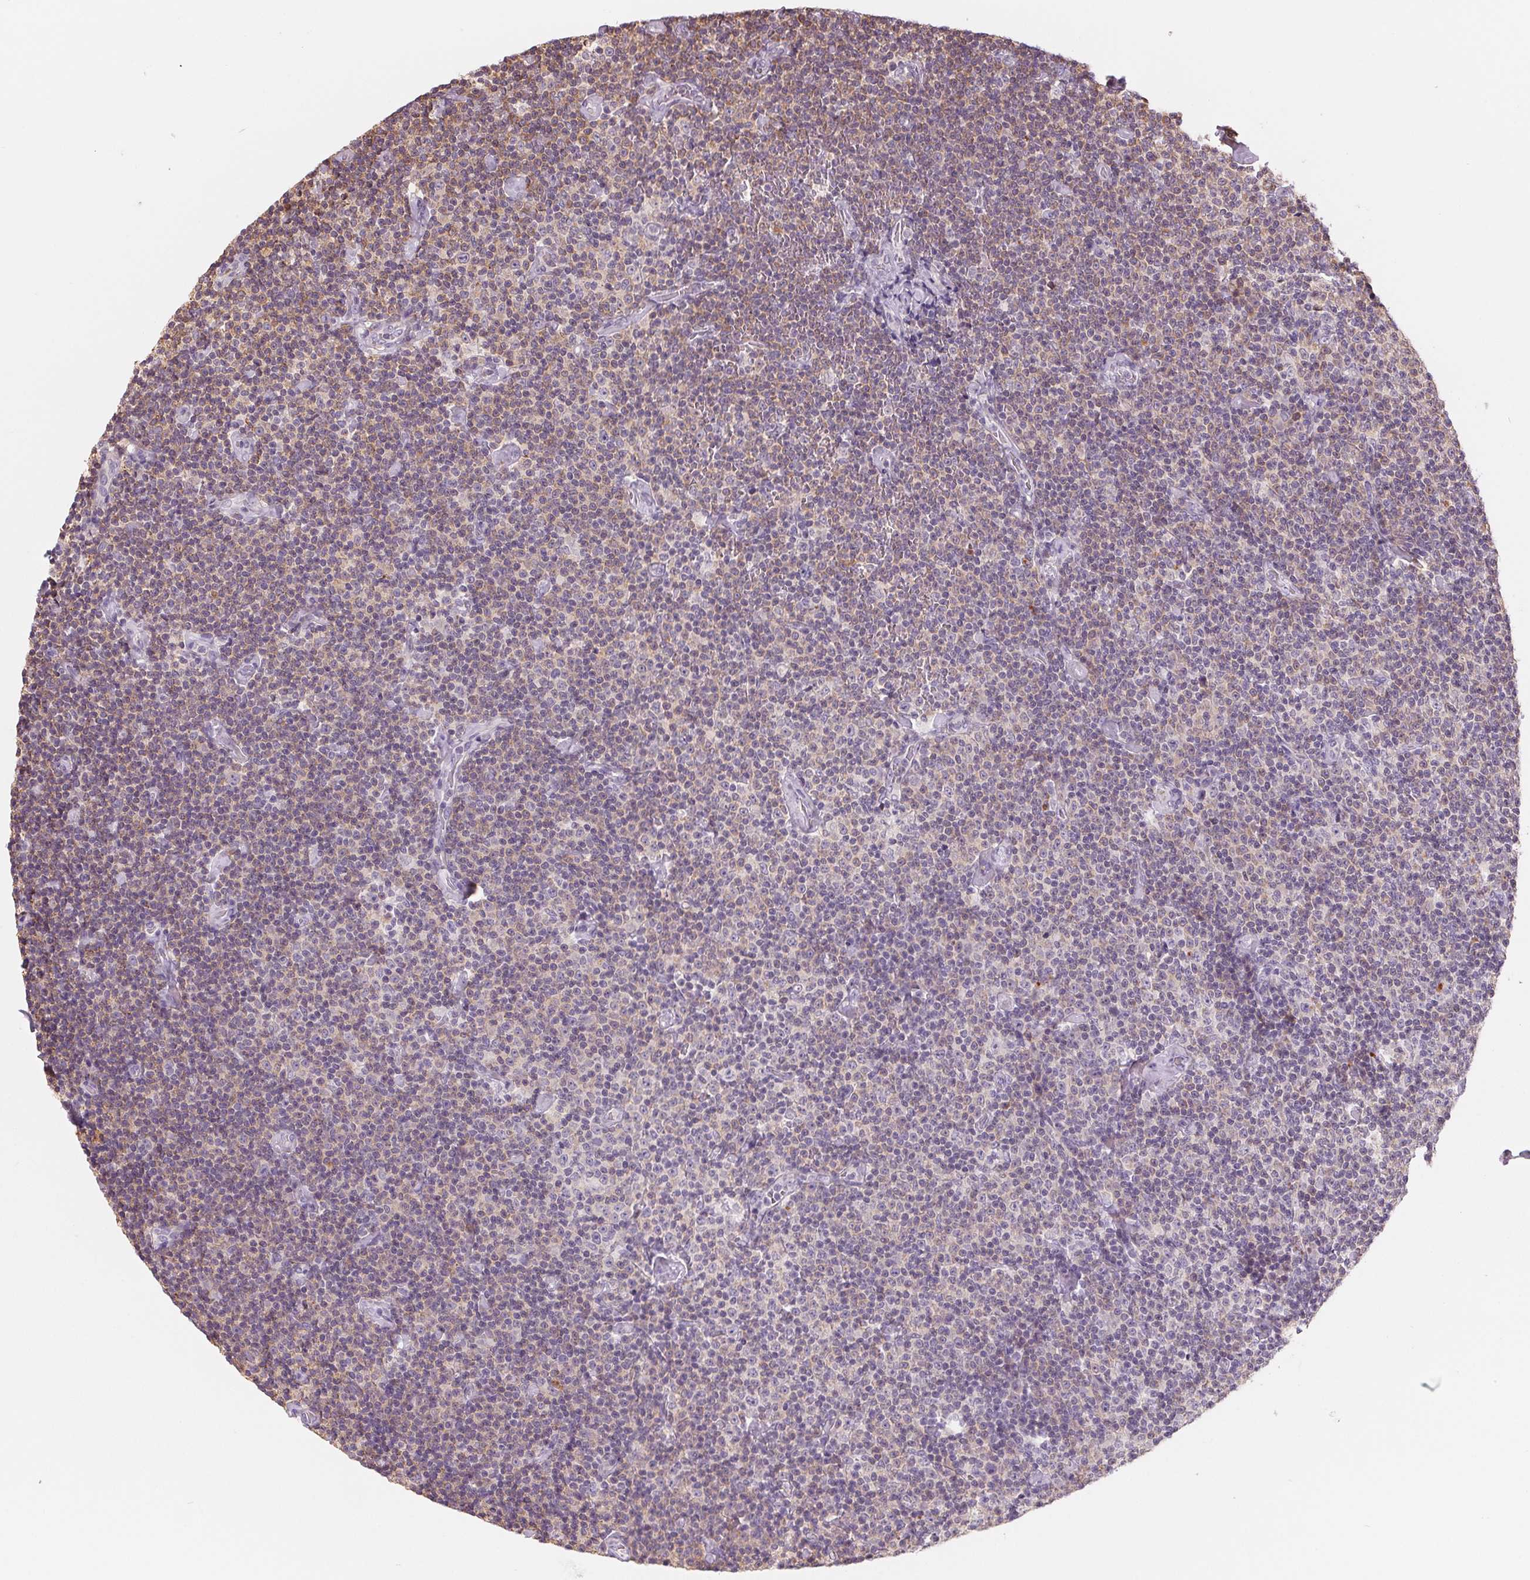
{"staining": {"intensity": "weak", "quantity": "25%-75%", "location": "cytoplasmic/membranous"}, "tissue": "lymphoma", "cell_type": "Tumor cells", "image_type": "cancer", "snomed": [{"axis": "morphology", "description": "Malignant lymphoma, non-Hodgkin's type, Low grade"}, {"axis": "topography", "description": "Lymph node"}], "caption": "High-magnification brightfield microscopy of low-grade malignant lymphoma, non-Hodgkin's type stained with DAB (brown) and counterstained with hematoxylin (blue). tumor cells exhibit weak cytoplasmic/membranous staining is appreciated in about25%-75% of cells. Nuclei are stained in blue.", "gene": "VTCN1", "patient": {"sex": "male", "age": 81}}